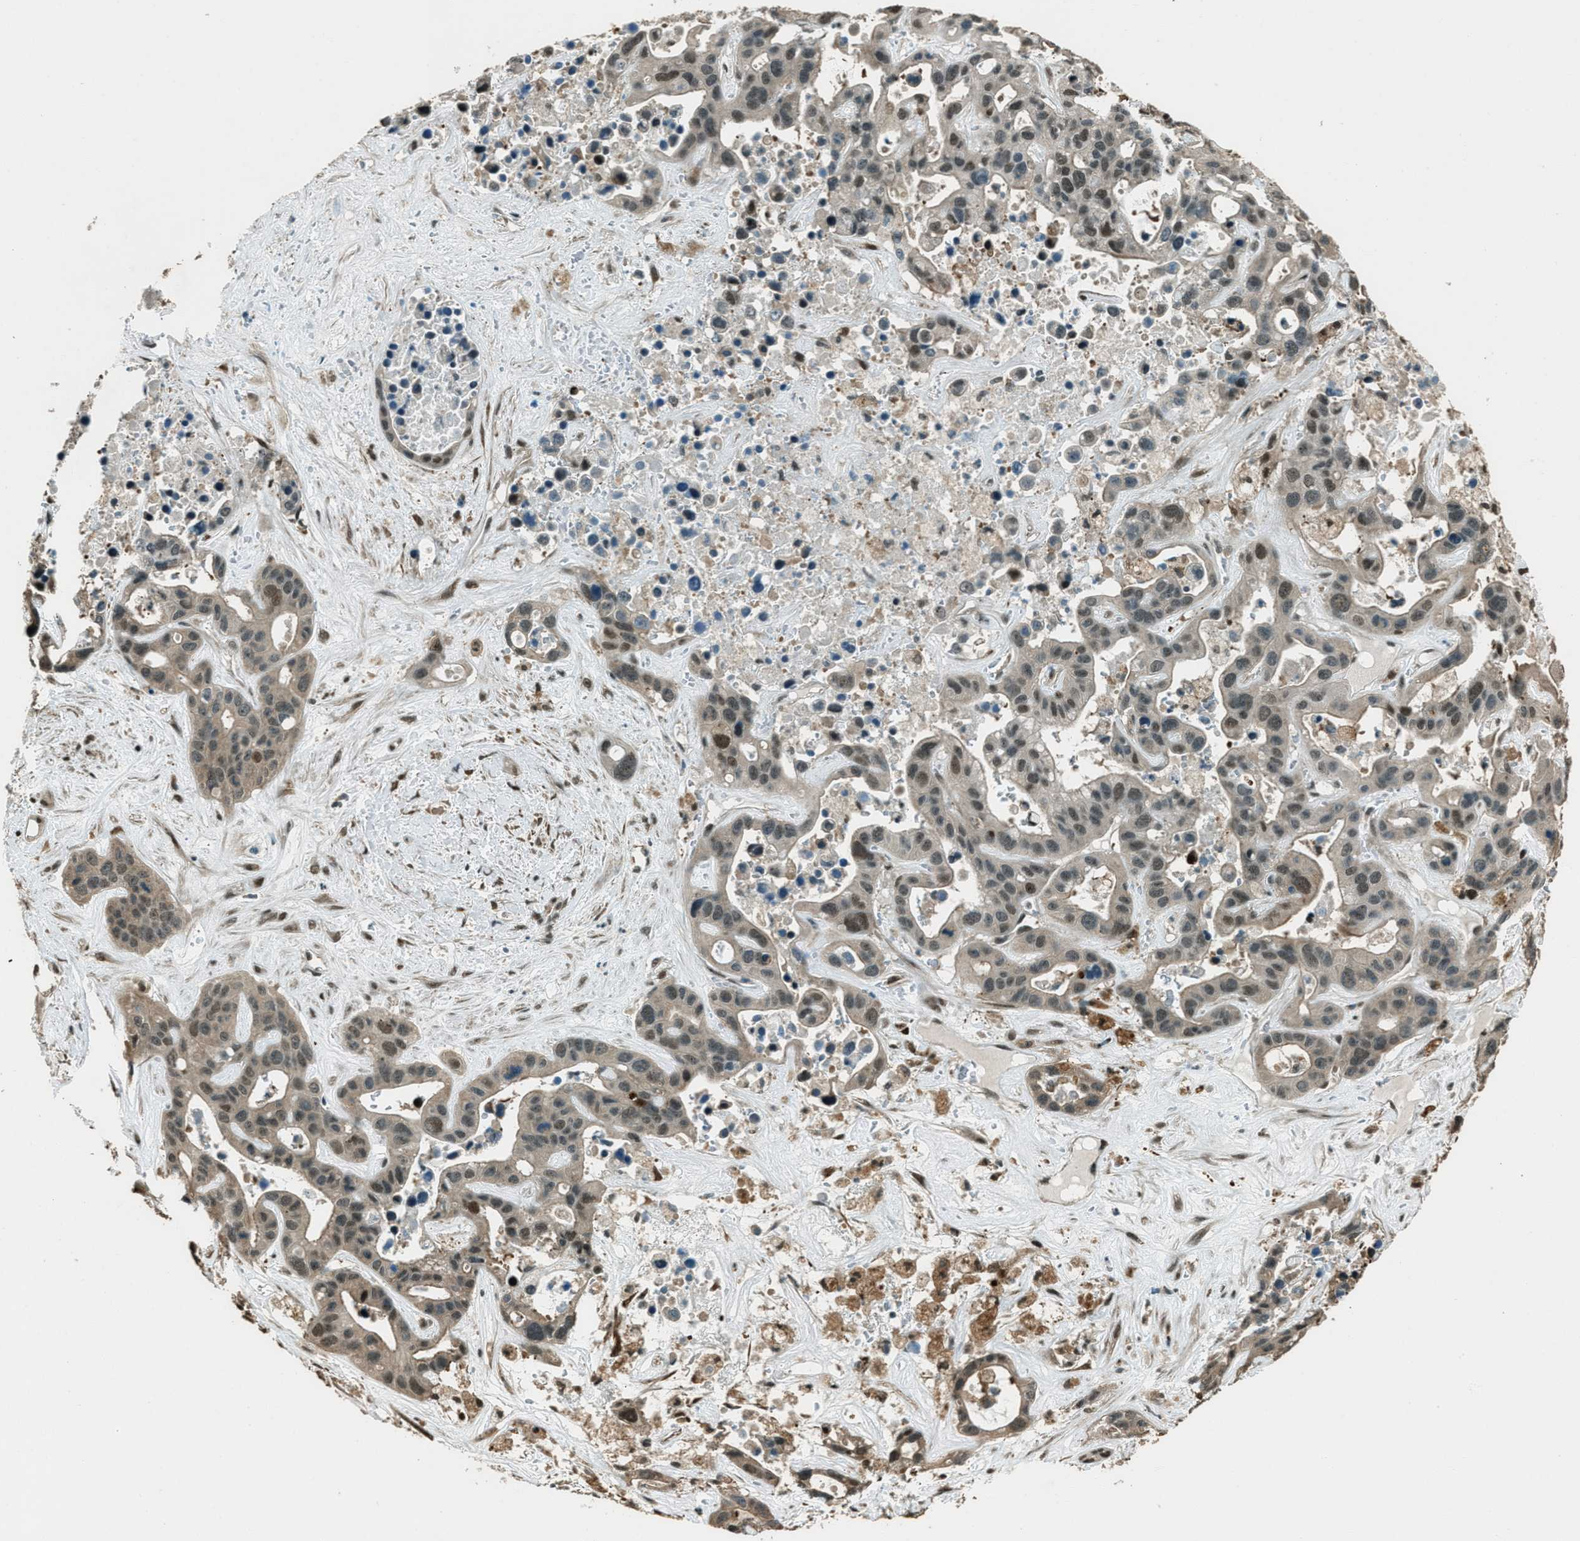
{"staining": {"intensity": "weak", "quantity": "25%-75%", "location": "cytoplasmic/membranous,nuclear"}, "tissue": "liver cancer", "cell_type": "Tumor cells", "image_type": "cancer", "snomed": [{"axis": "morphology", "description": "Cholangiocarcinoma"}, {"axis": "topography", "description": "Liver"}], "caption": "Brown immunohistochemical staining in cholangiocarcinoma (liver) shows weak cytoplasmic/membranous and nuclear expression in about 25%-75% of tumor cells.", "gene": "TARDBP", "patient": {"sex": "female", "age": 65}}